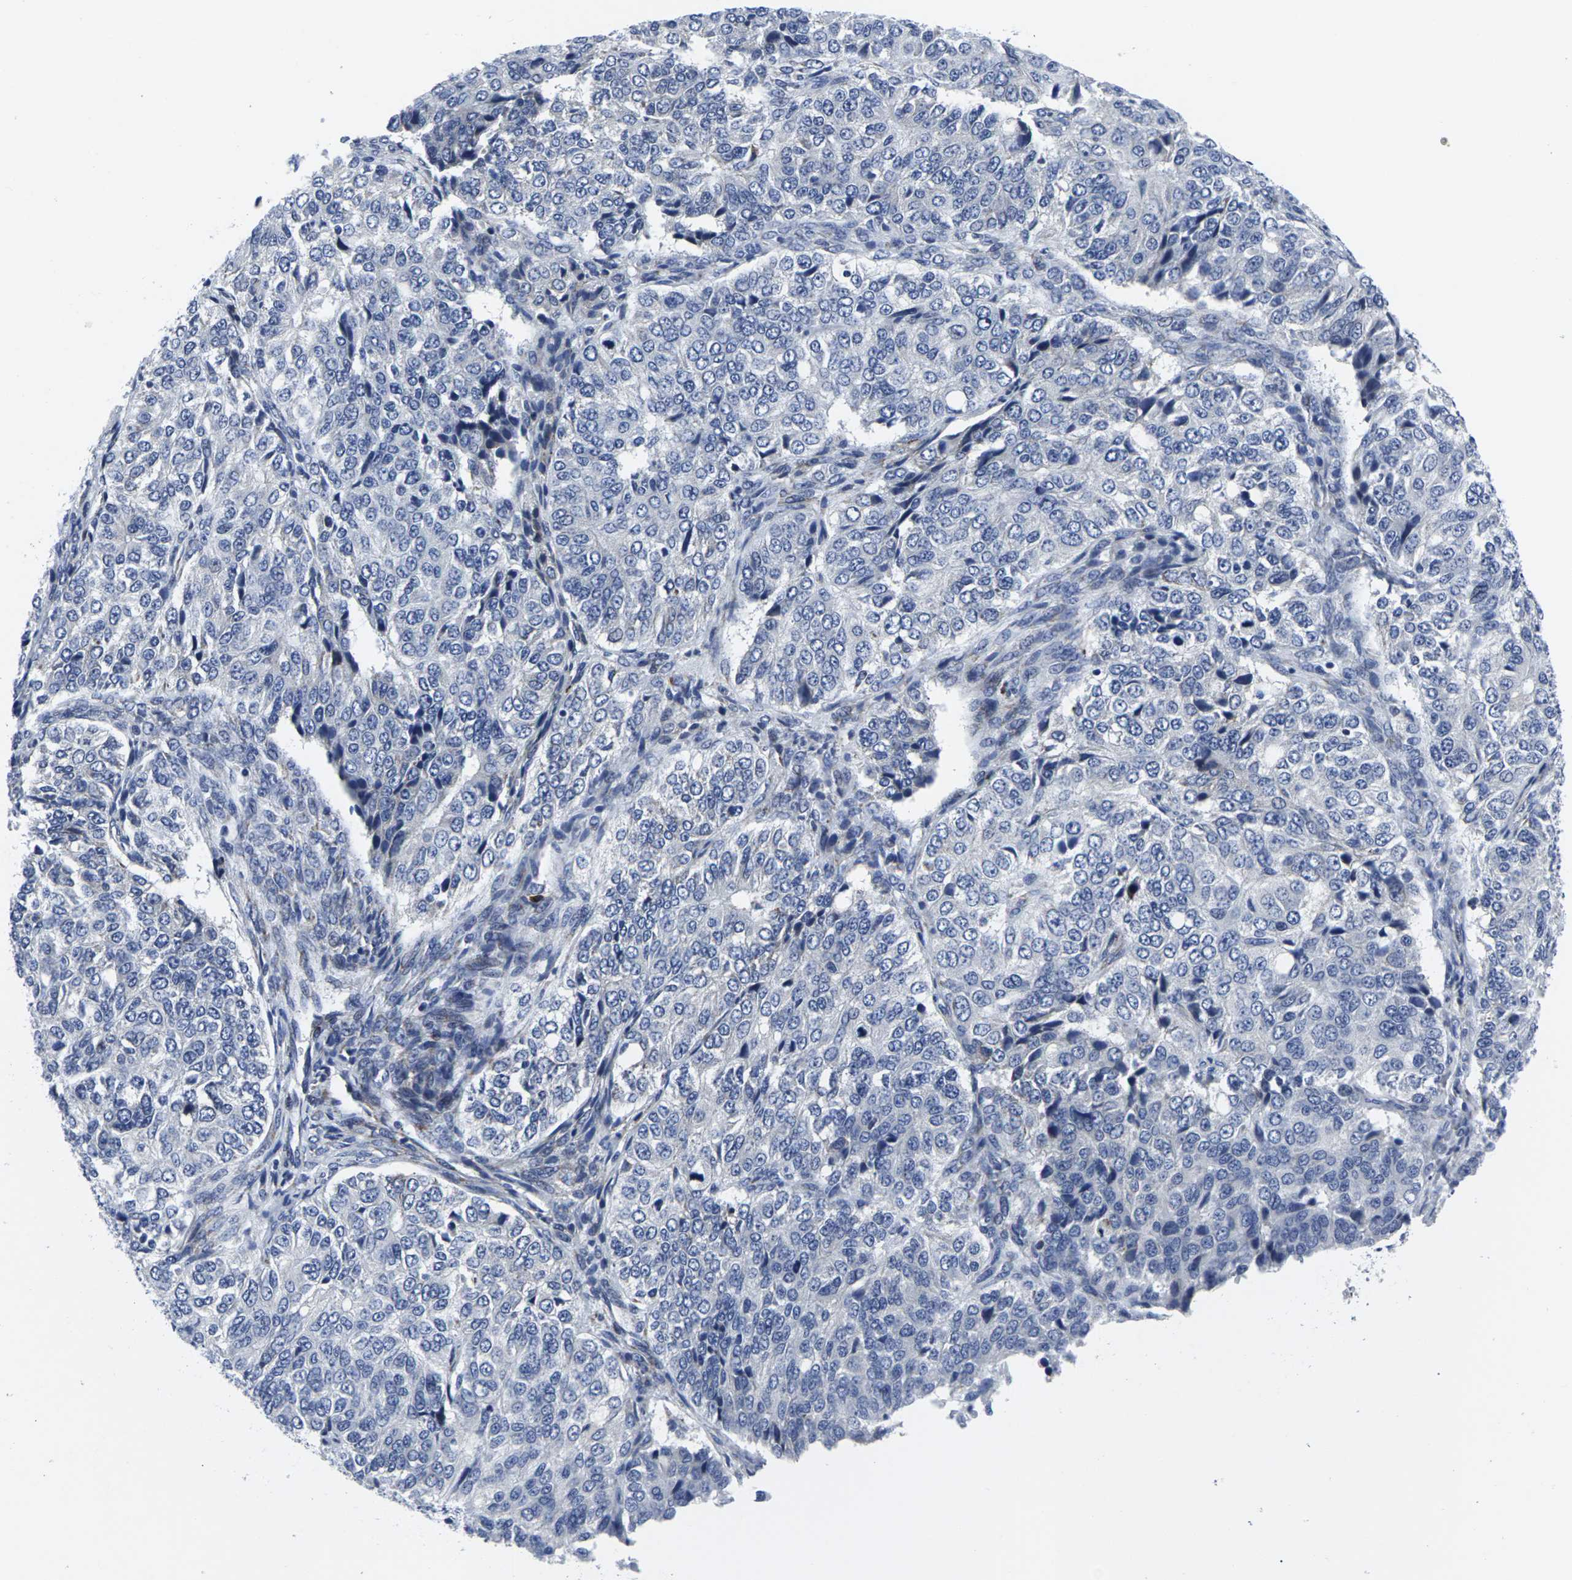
{"staining": {"intensity": "negative", "quantity": "none", "location": "none"}, "tissue": "ovarian cancer", "cell_type": "Tumor cells", "image_type": "cancer", "snomed": [{"axis": "morphology", "description": "Carcinoma, endometroid"}, {"axis": "topography", "description": "Ovary"}], "caption": "Immunohistochemistry of human ovarian cancer demonstrates no positivity in tumor cells.", "gene": "RPN1", "patient": {"sex": "female", "age": 51}}